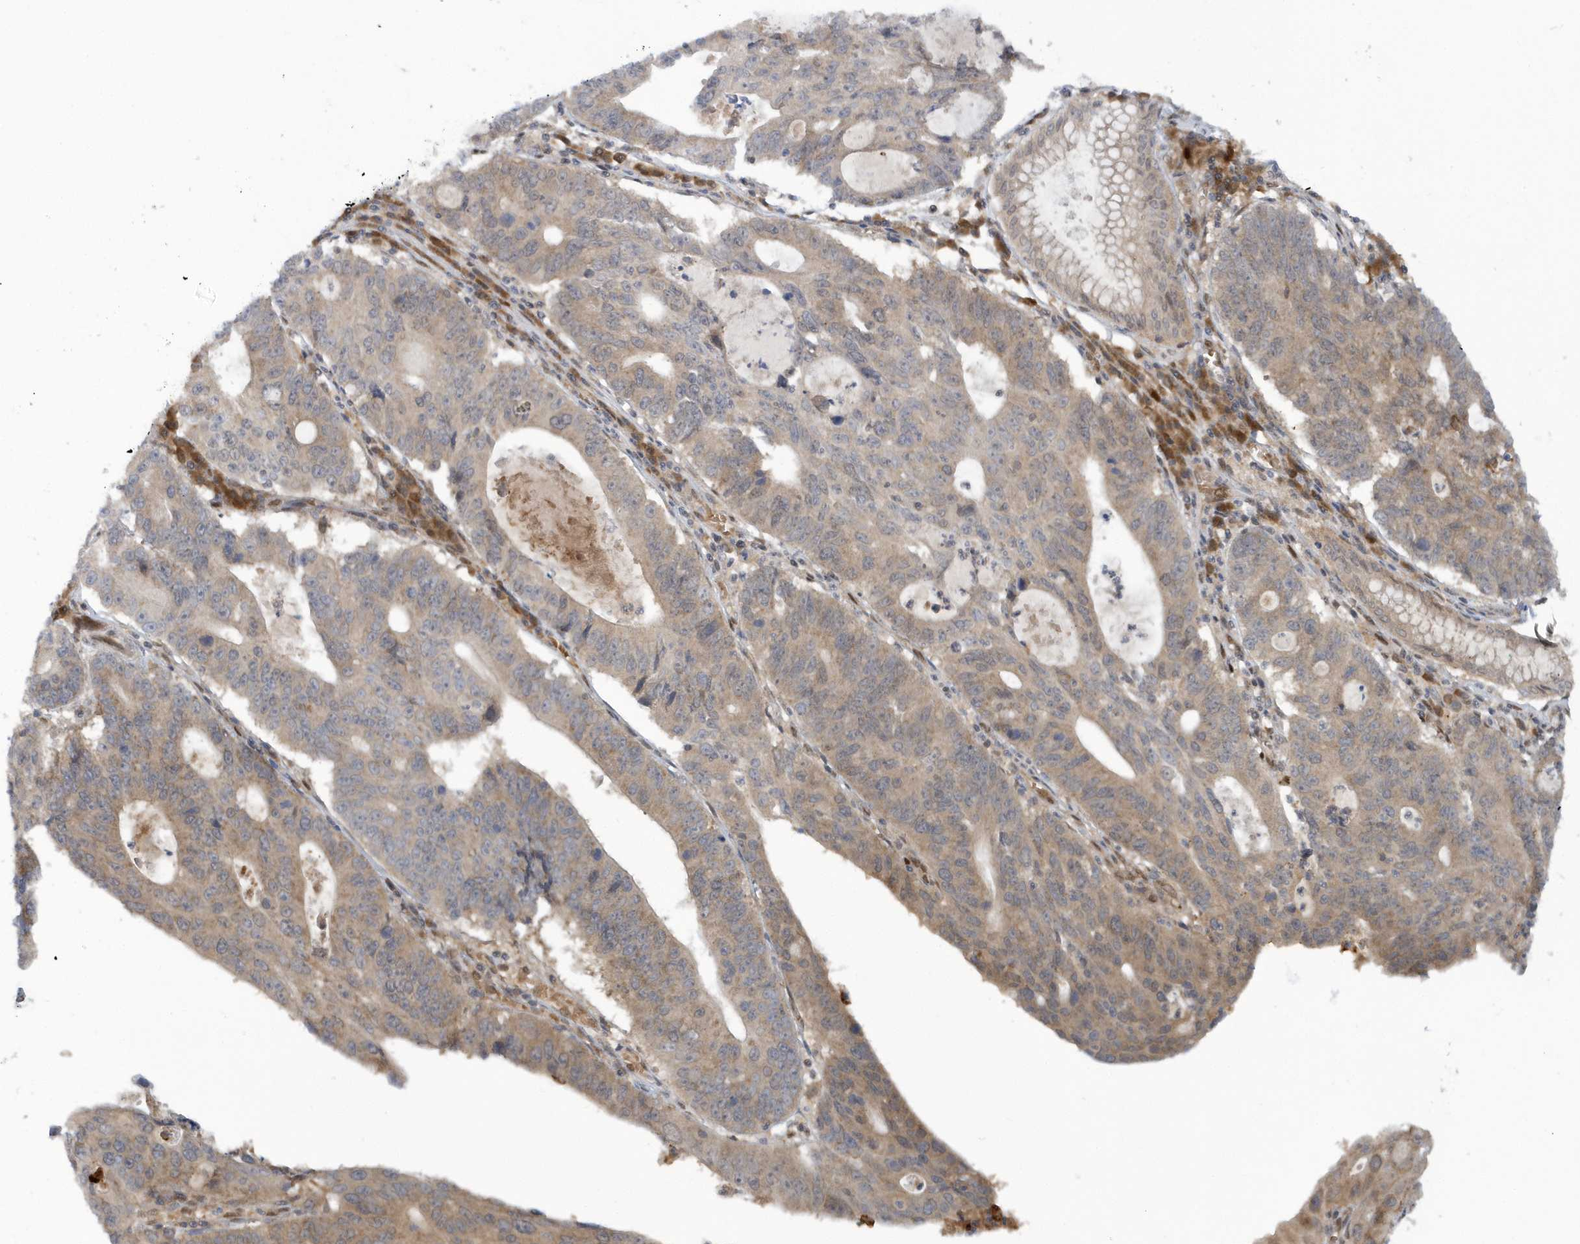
{"staining": {"intensity": "moderate", "quantity": "25%-75%", "location": "cytoplasmic/membranous"}, "tissue": "stomach cancer", "cell_type": "Tumor cells", "image_type": "cancer", "snomed": [{"axis": "morphology", "description": "Adenocarcinoma, NOS"}, {"axis": "topography", "description": "Stomach"}], "caption": "DAB (3,3'-diaminobenzidine) immunohistochemical staining of human stomach cancer exhibits moderate cytoplasmic/membranous protein staining in approximately 25%-75% of tumor cells.", "gene": "ATG4A", "patient": {"sex": "male", "age": 59}}